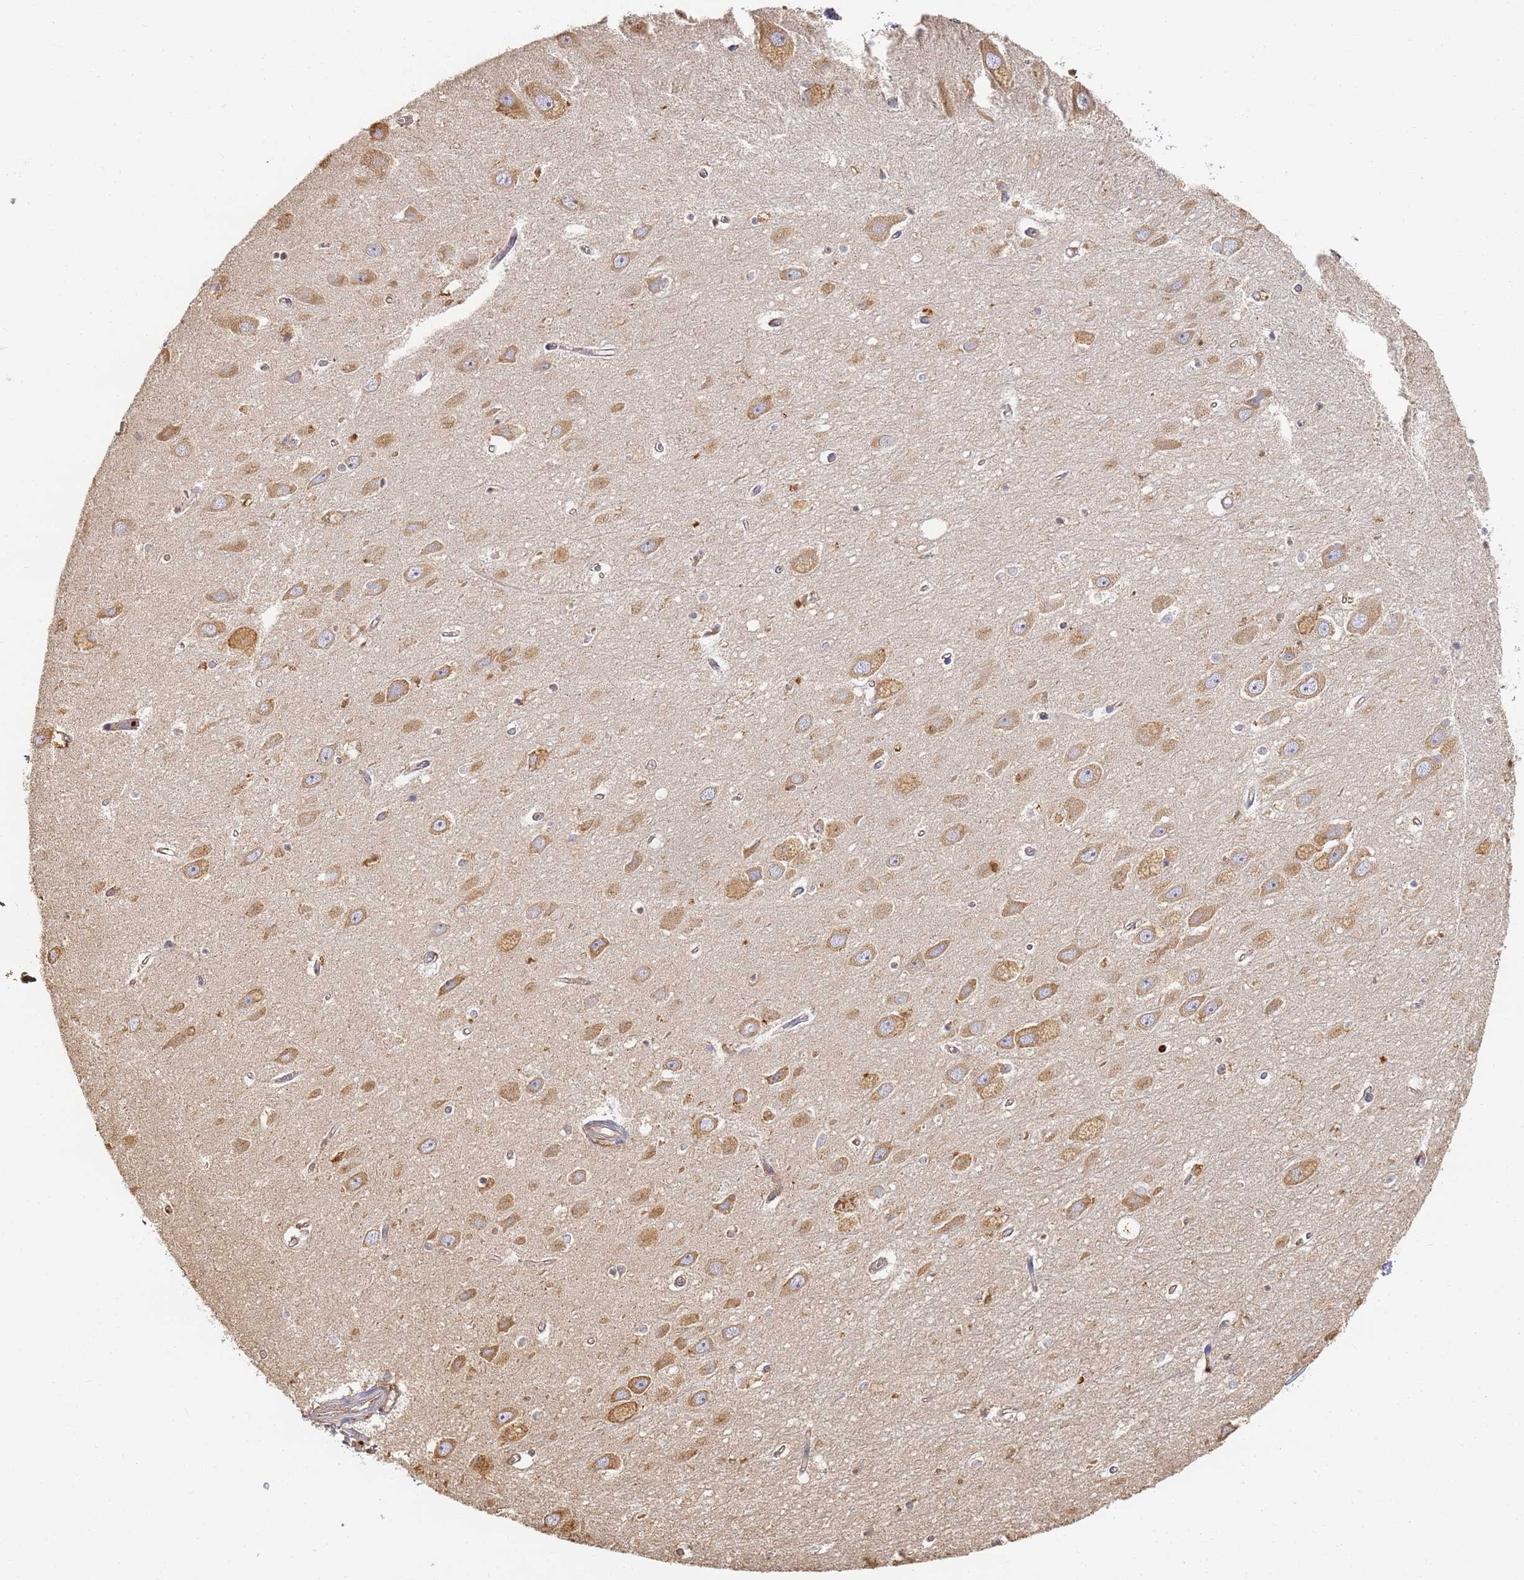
{"staining": {"intensity": "negative", "quantity": "none", "location": "none"}, "tissue": "hippocampus", "cell_type": "Glial cells", "image_type": "normal", "snomed": [{"axis": "morphology", "description": "Normal tissue, NOS"}, {"axis": "topography", "description": "Hippocampus"}], "caption": "Photomicrograph shows no protein positivity in glial cells of normal hippocampus. Brightfield microscopy of IHC stained with DAB (3,3'-diaminobenzidine) (brown) and hematoxylin (blue), captured at high magnification.", "gene": "BIN2", "patient": {"sex": "female", "age": 64}}